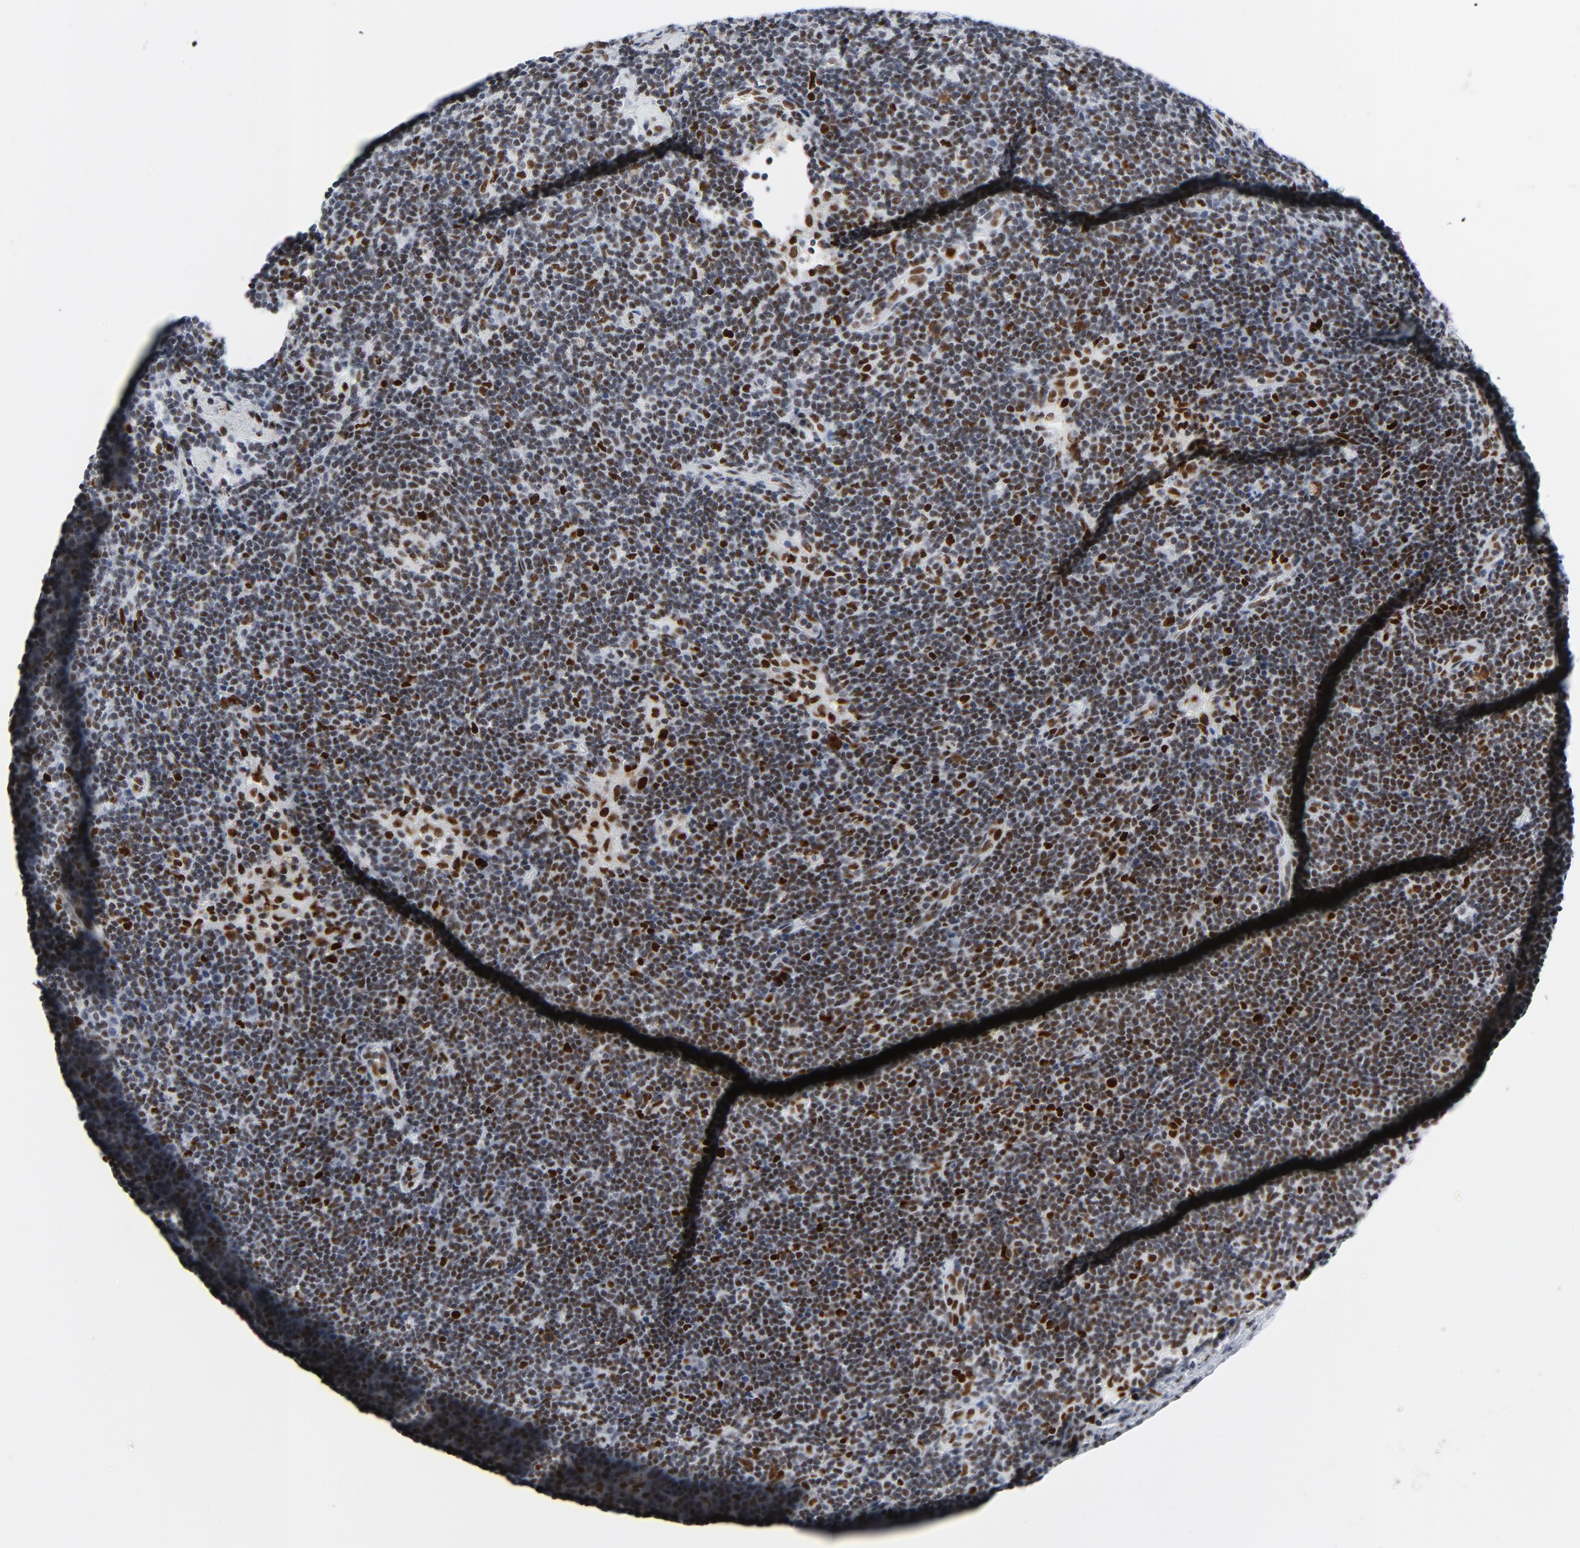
{"staining": {"intensity": "moderate", "quantity": ">75%", "location": "nuclear"}, "tissue": "lymphoma", "cell_type": "Tumor cells", "image_type": "cancer", "snomed": [{"axis": "morphology", "description": "Malignant lymphoma, non-Hodgkin's type, Low grade"}, {"axis": "topography", "description": "Lymph node"}], "caption": "High-power microscopy captured an immunohistochemistry (IHC) photomicrograph of lymphoma, revealing moderate nuclear expression in approximately >75% of tumor cells. (DAB = brown stain, brightfield microscopy at high magnification).", "gene": "POLD1", "patient": {"sex": "male", "age": 70}}